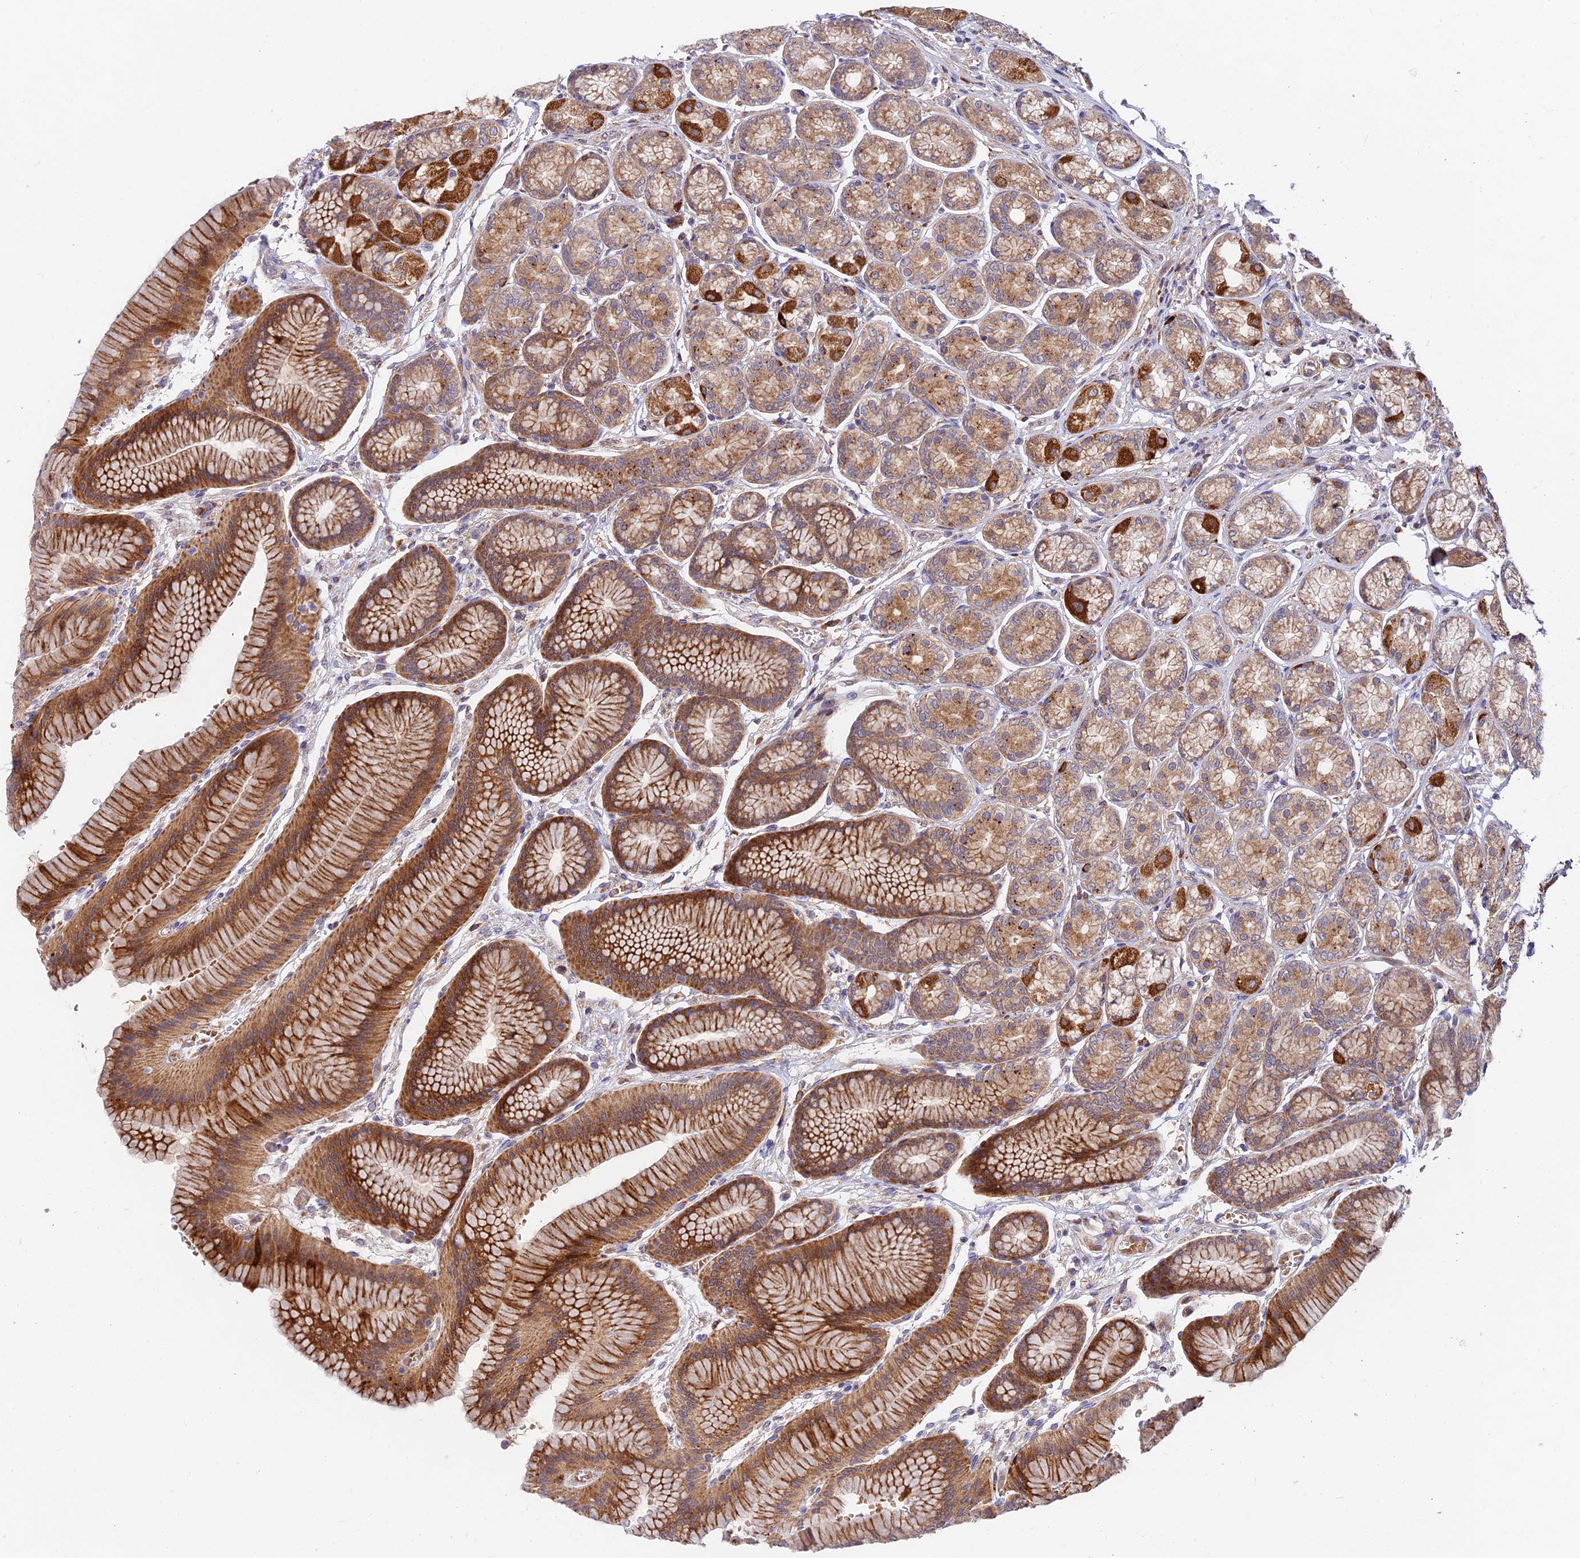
{"staining": {"intensity": "strong", "quantity": ">75%", "location": "cytoplasmic/membranous"}, "tissue": "stomach", "cell_type": "Glandular cells", "image_type": "normal", "snomed": [{"axis": "morphology", "description": "Normal tissue, NOS"}, {"axis": "morphology", "description": "Adenocarcinoma, NOS"}, {"axis": "morphology", "description": "Adenocarcinoma, High grade"}, {"axis": "topography", "description": "Stomach, upper"}, {"axis": "topography", "description": "Stomach"}], "caption": "A brown stain highlights strong cytoplasmic/membranous staining of a protein in glandular cells of normal human stomach. (Brightfield microscopy of DAB IHC at high magnification).", "gene": "FUOM", "patient": {"sex": "female", "age": 65}}